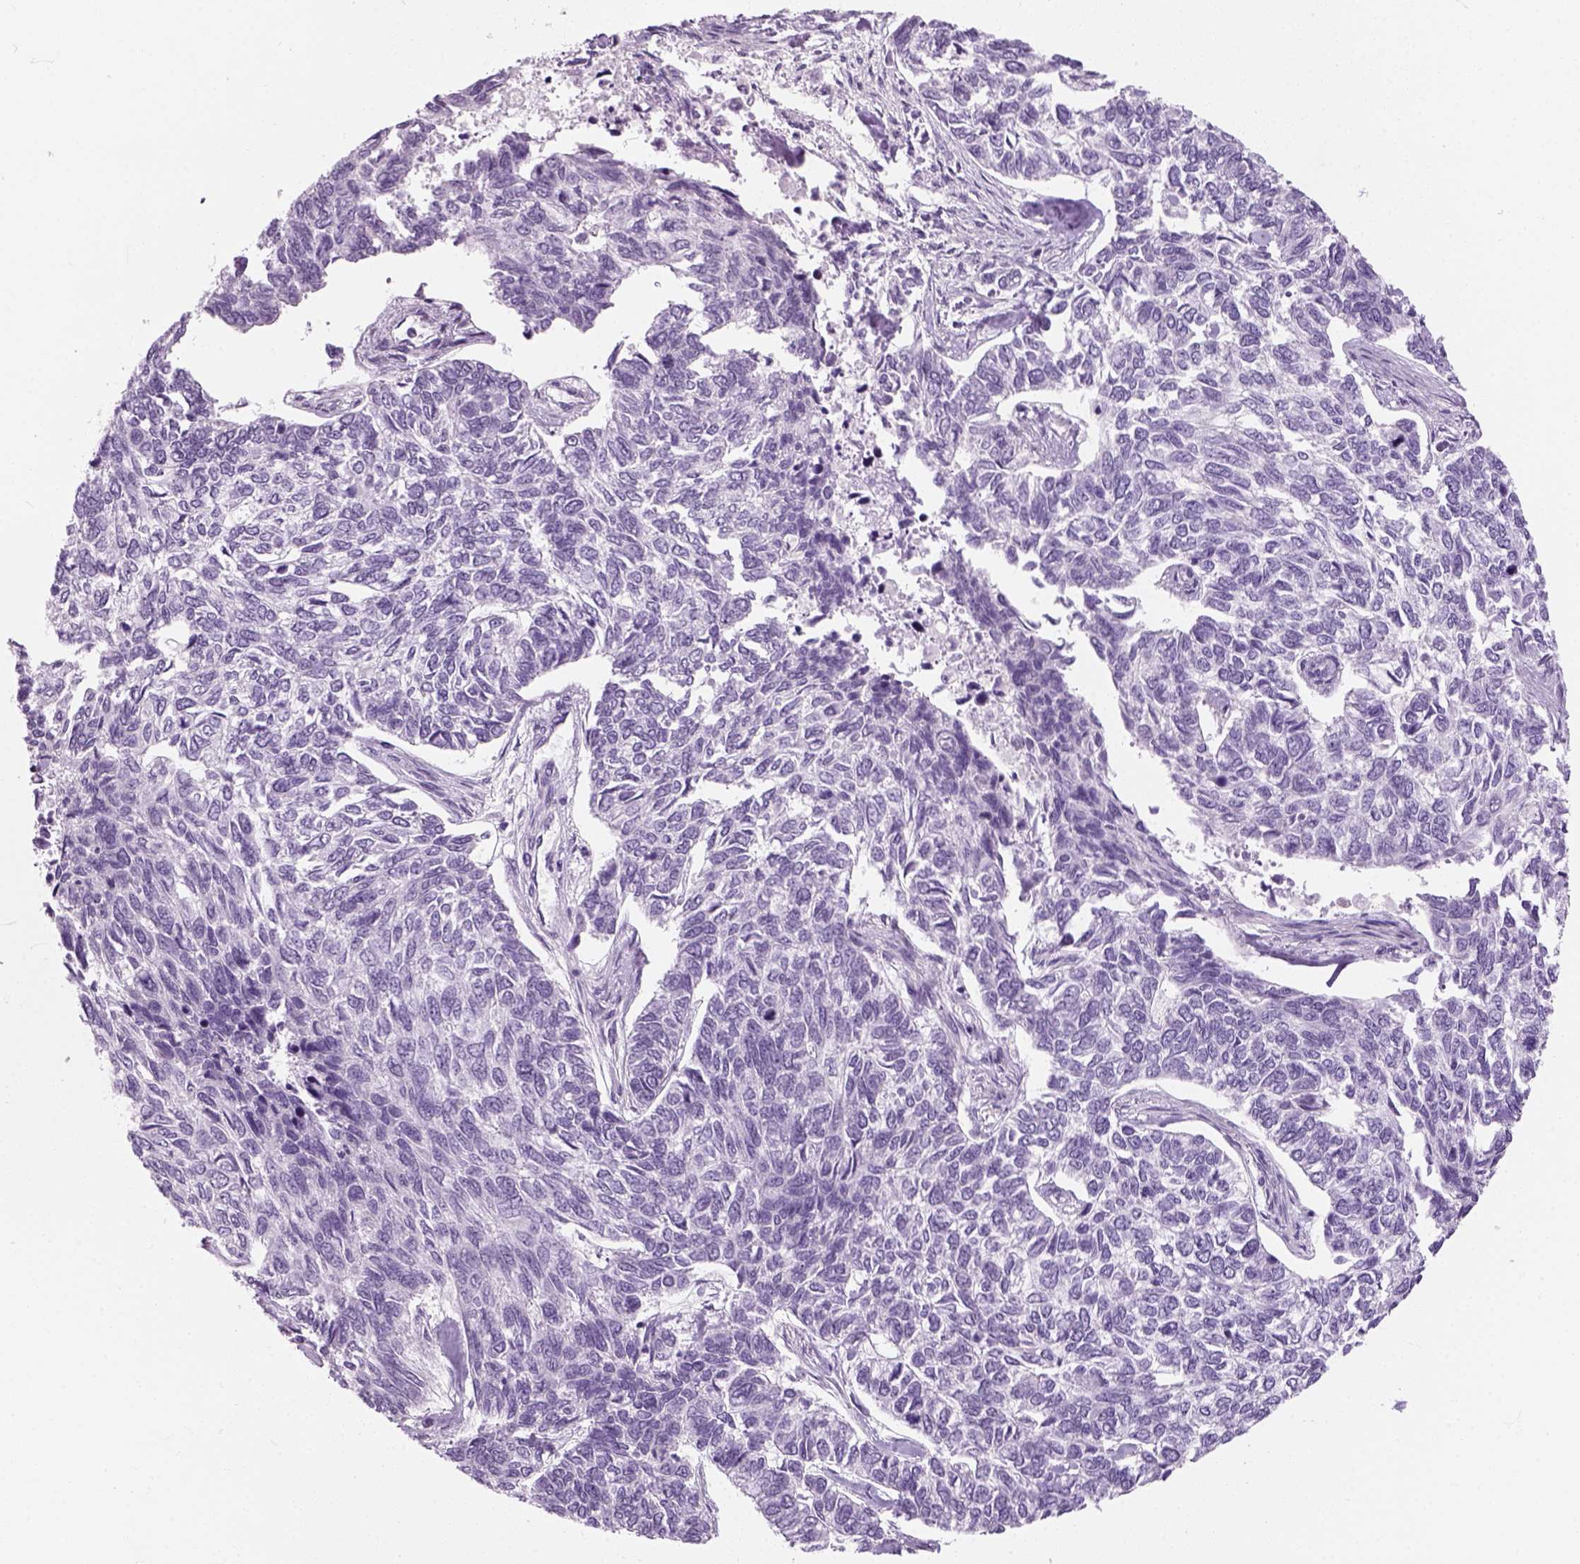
{"staining": {"intensity": "negative", "quantity": "none", "location": "none"}, "tissue": "skin cancer", "cell_type": "Tumor cells", "image_type": "cancer", "snomed": [{"axis": "morphology", "description": "Basal cell carcinoma"}, {"axis": "topography", "description": "Skin"}], "caption": "Image shows no protein staining in tumor cells of skin basal cell carcinoma tissue.", "gene": "ZNF865", "patient": {"sex": "female", "age": 65}}